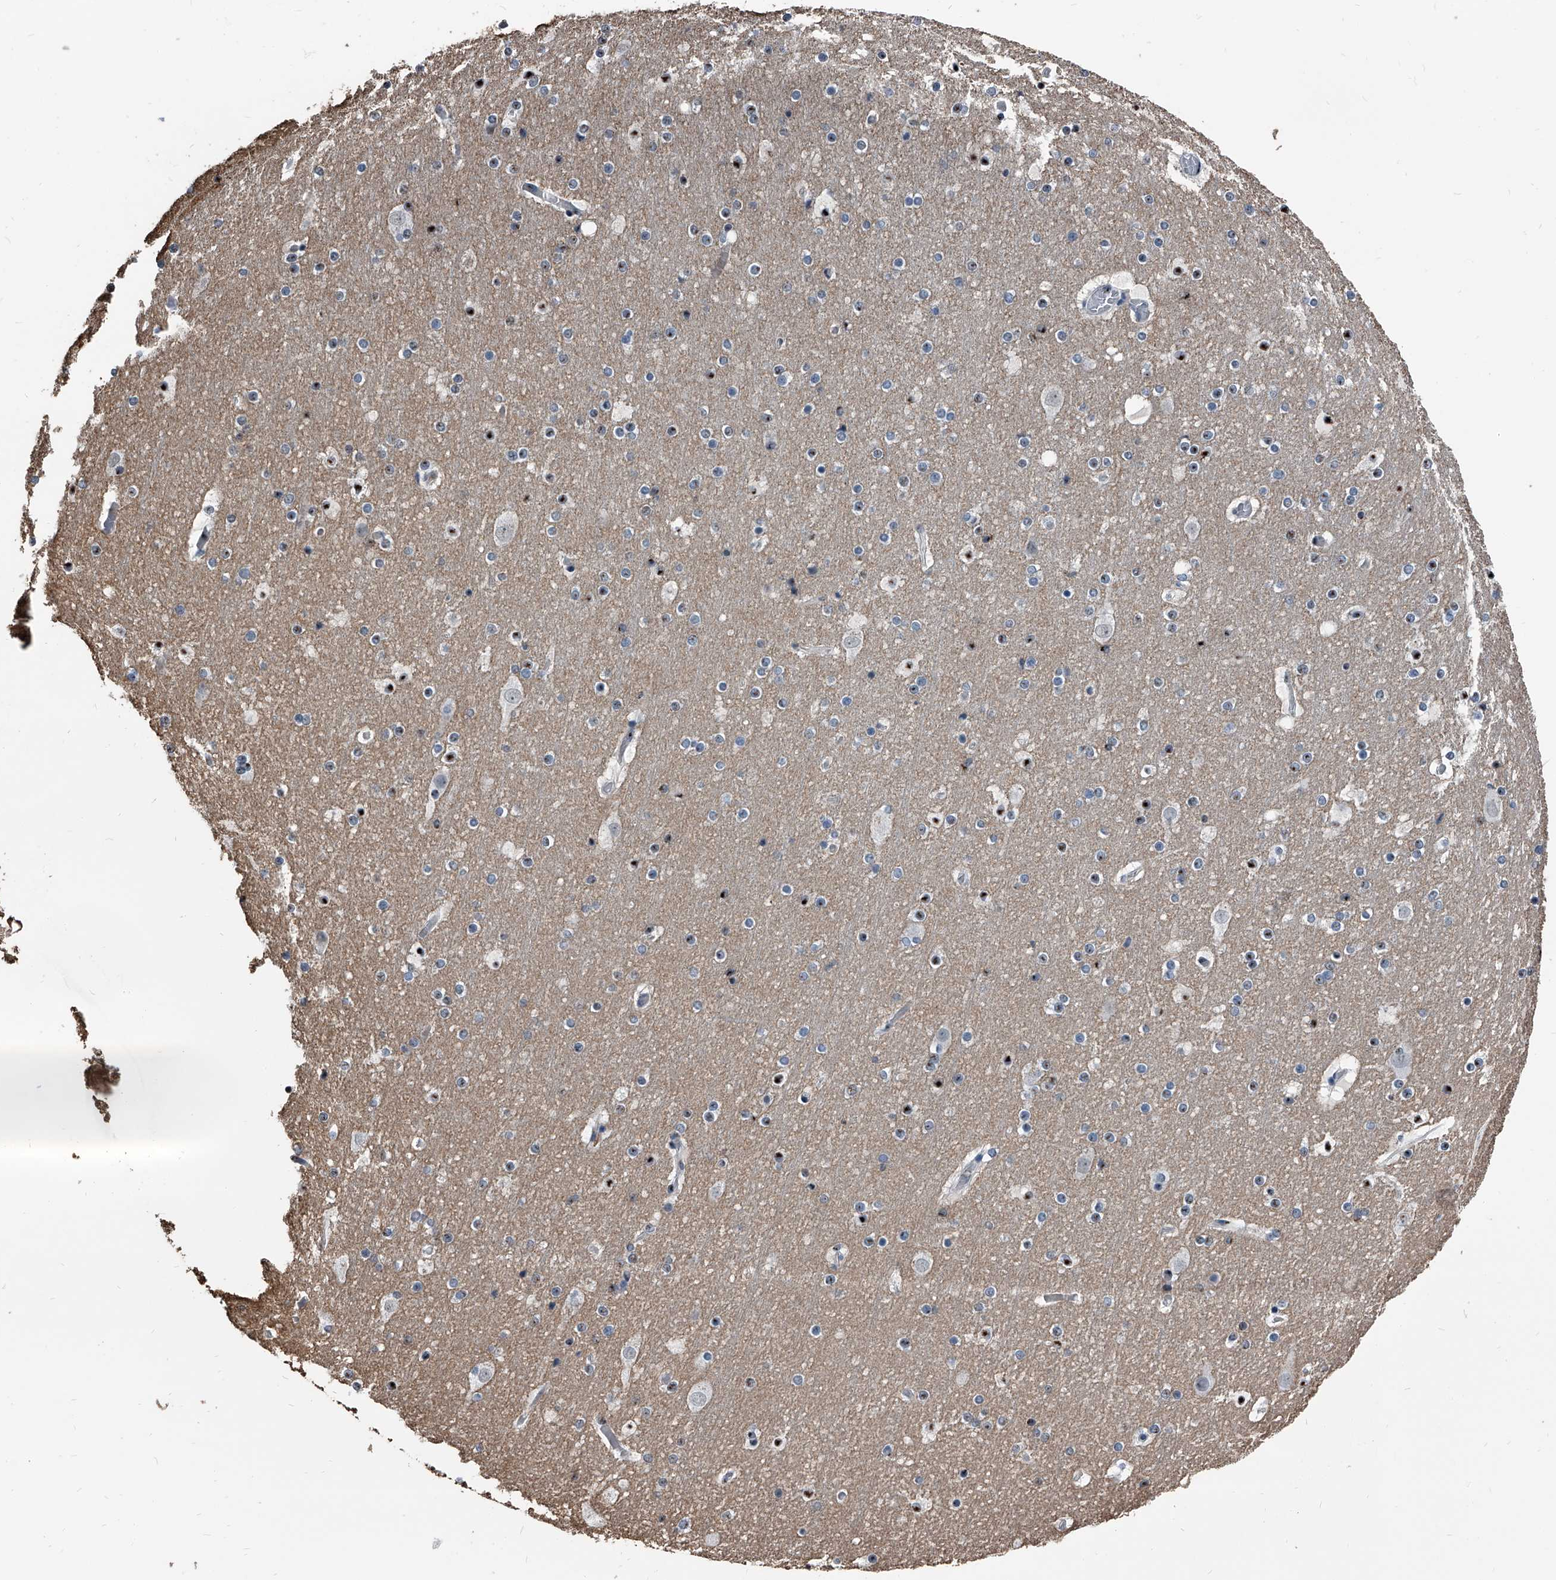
{"staining": {"intensity": "negative", "quantity": "none", "location": "none"}, "tissue": "cerebral cortex", "cell_type": "Endothelial cells", "image_type": "normal", "snomed": [{"axis": "morphology", "description": "Normal tissue, NOS"}, {"axis": "topography", "description": "Cerebral cortex"}], "caption": "DAB (3,3'-diaminobenzidine) immunohistochemical staining of normal human cerebral cortex reveals no significant positivity in endothelial cells.", "gene": "MEN1", "patient": {"sex": "male", "age": 57}}